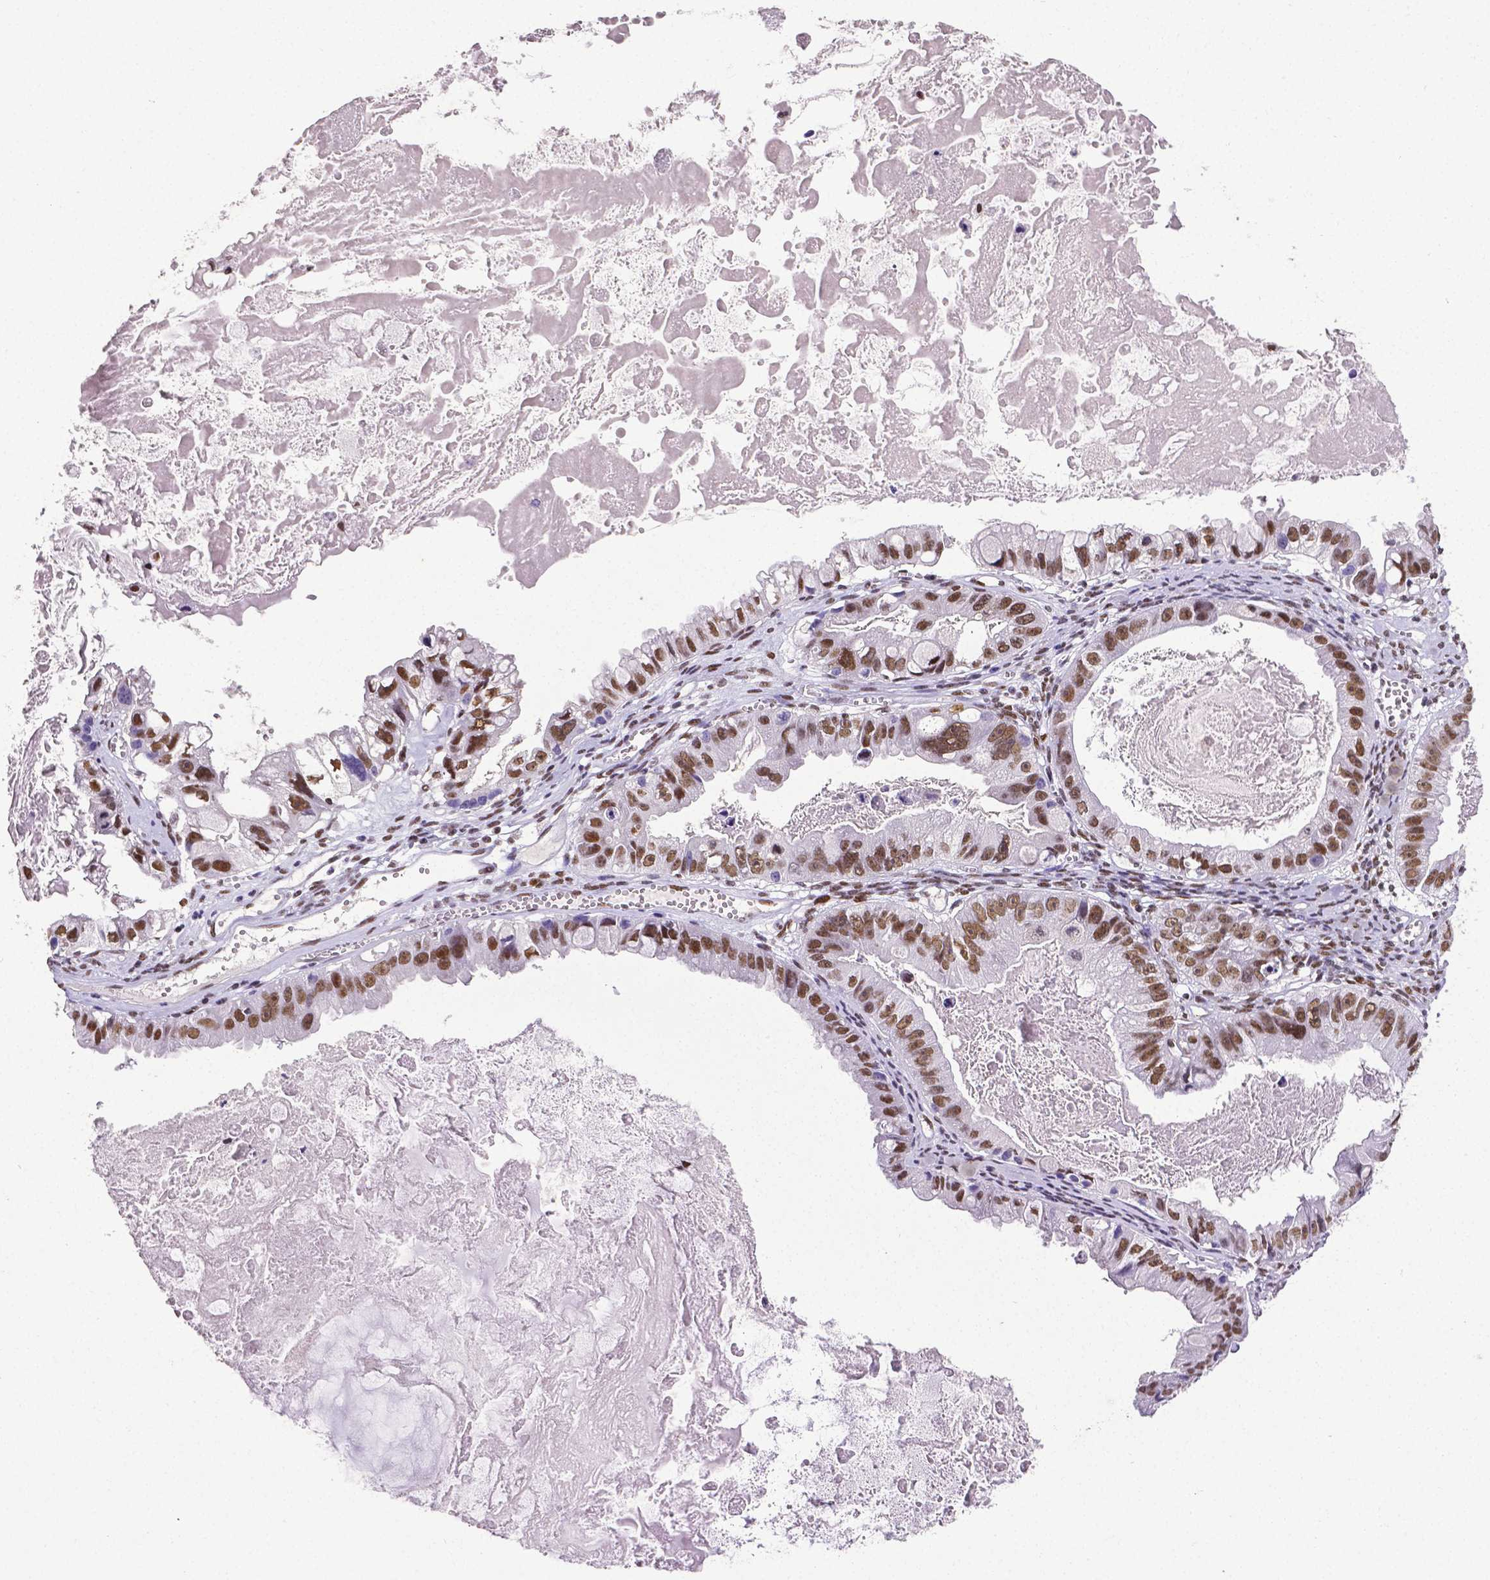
{"staining": {"intensity": "moderate", "quantity": "25%-75%", "location": "nuclear"}, "tissue": "ovarian cancer", "cell_type": "Tumor cells", "image_type": "cancer", "snomed": [{"axis": "morphology", "description": "Cystadenocarcinoma, mucinous, NOS"}, {"axis": "topography", "description": "Ovary"}], "caption": "Protein analysis of ovarian mucinous cystadenocarcinoma tissue reveals moderate nuclear expression in approximately 25%-75% of tumor cells.", "gene": "REST", "patient": {"sex": "female", "age": 61}}